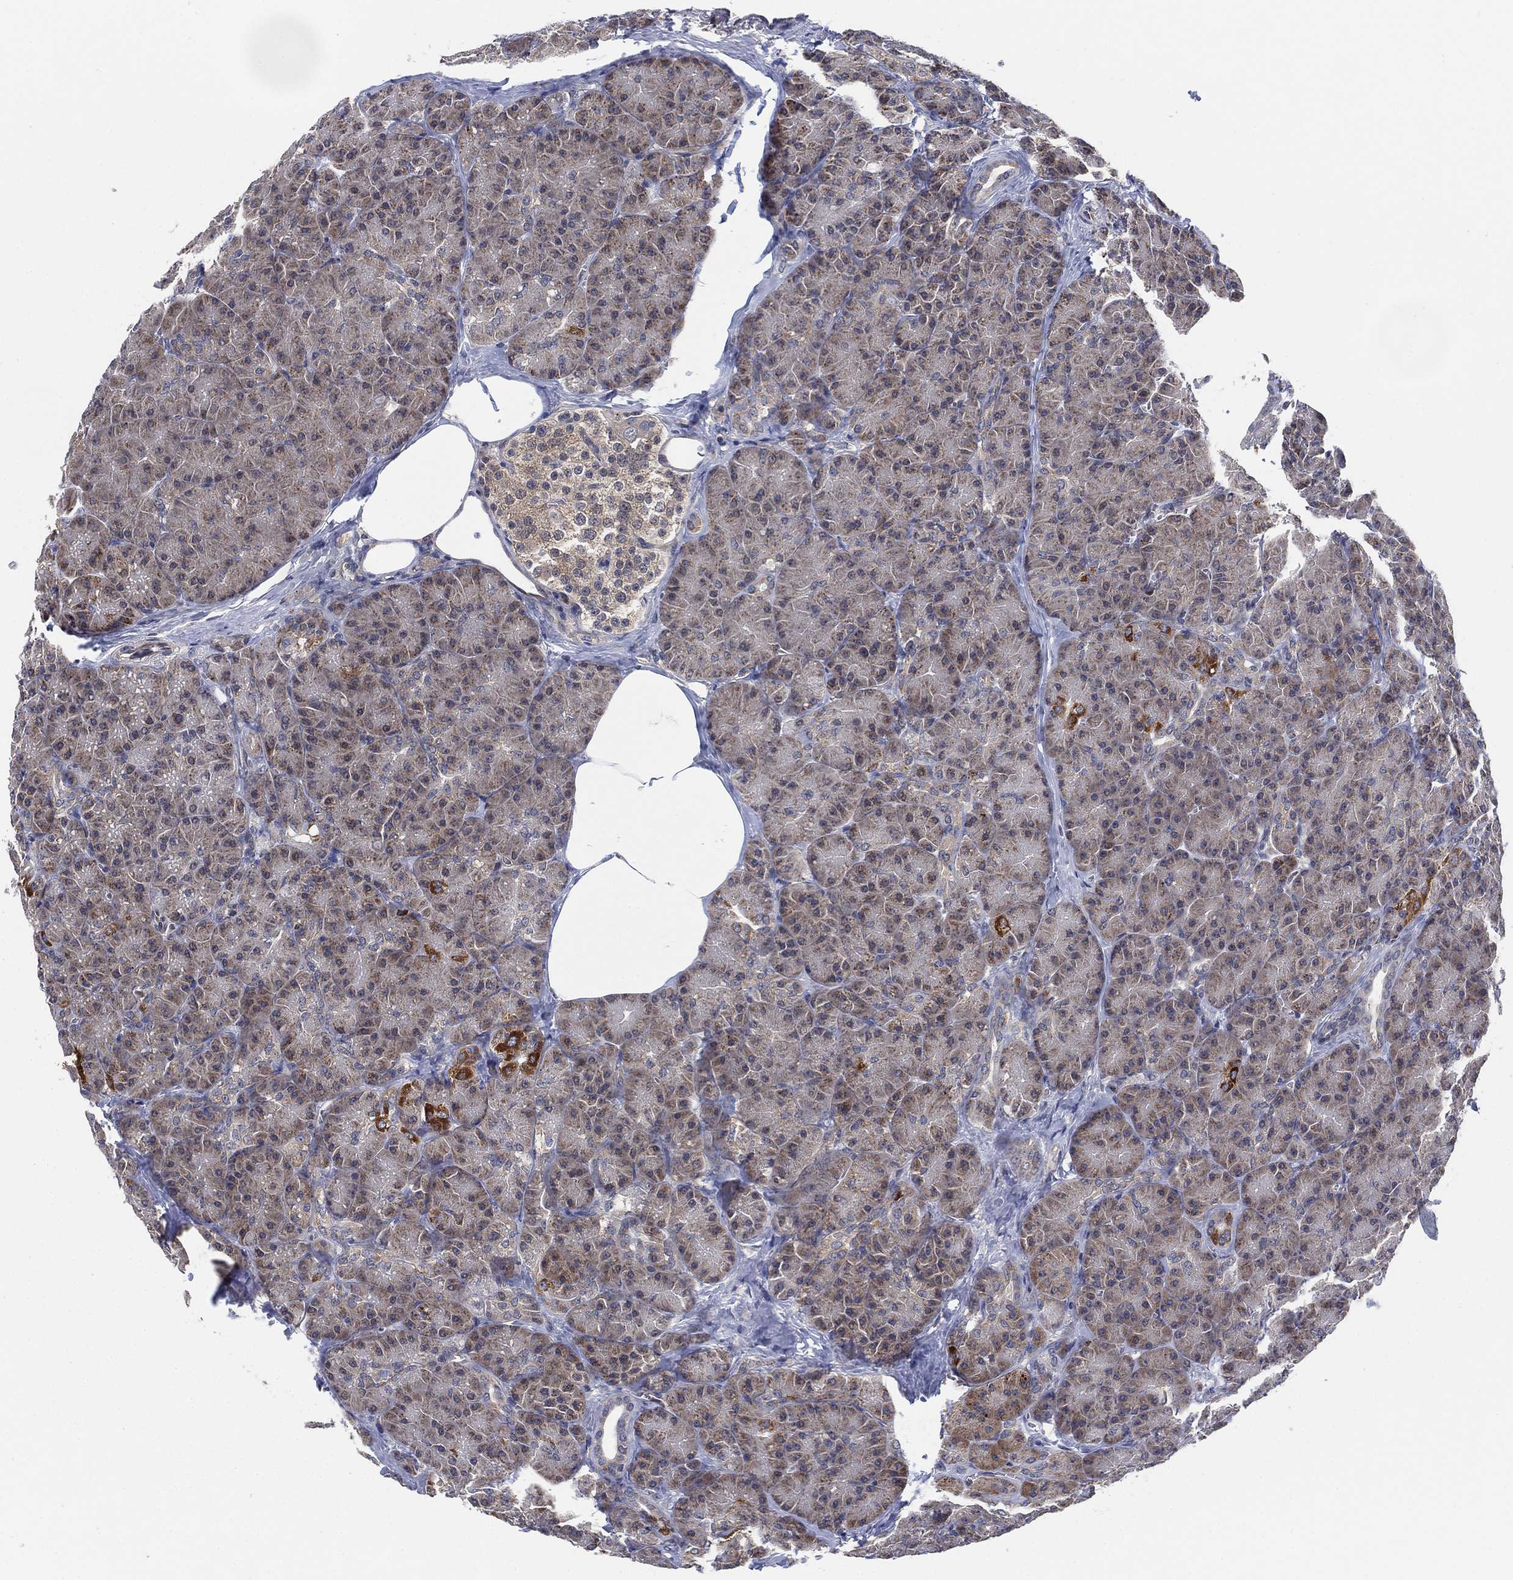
{"staining": {"intensity": "strong", "quantity": "<25%", "location": "cytoplasmic/membranous"}, "tissue": "pancreas", "cell_type": "Exocrine glandular cells", "image_type": "normal", "snomed": [{"axis": "morphology", "description": "Normal tissue, NOS"}, {"axis": "topography", "description": "Pancreas"}], "caption": "Benign pancreas exhibits strong cytoplasmic/membranous positivity in about <25% of exocrine glandular cells, visualized by immunohistochemistry. Nuclei are stained in blue.", "gene": "FES", "patient": {"sex": "male", "age": 57}}